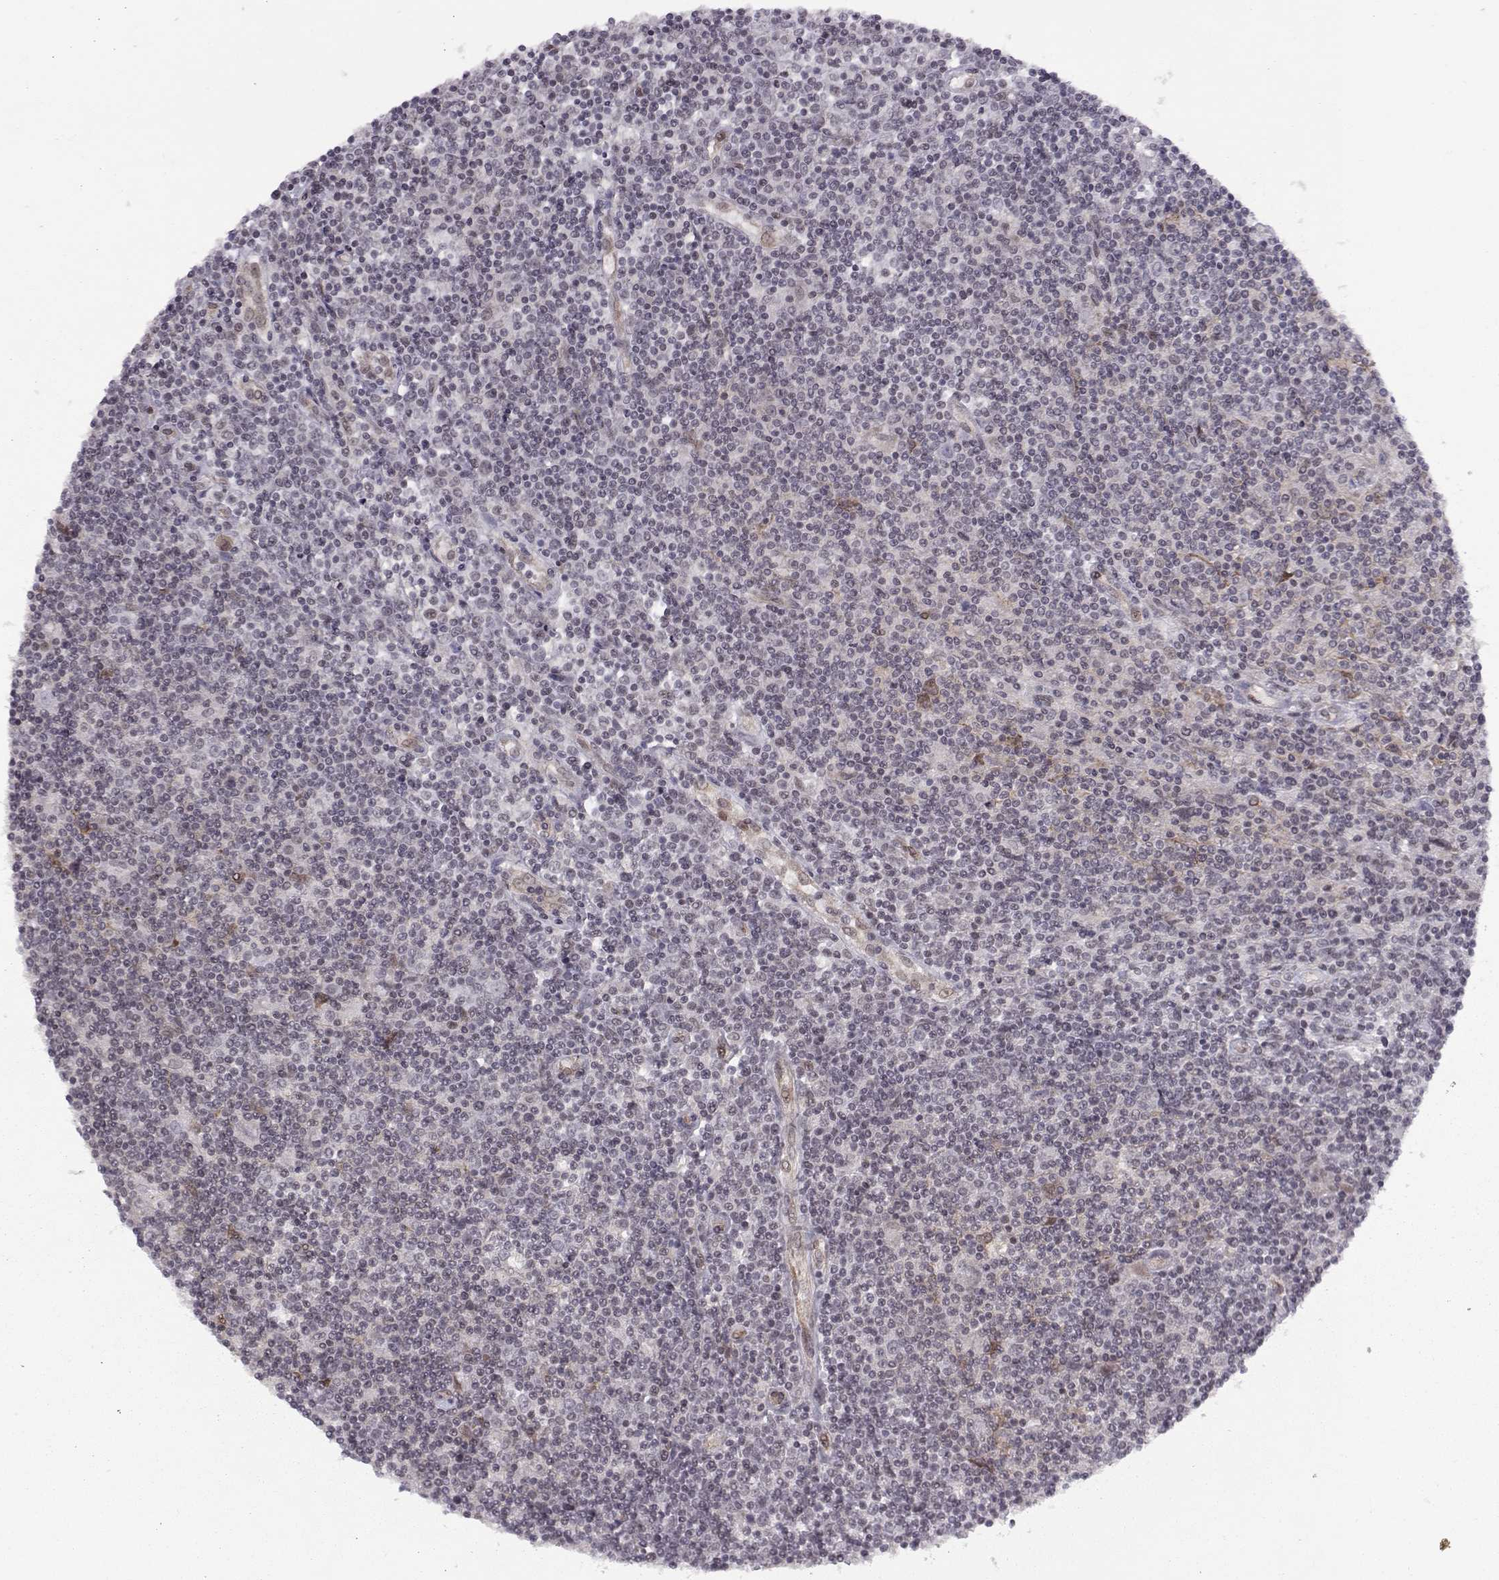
{"staining": {"intensity": "negative", "quantity": "none", "location": "none"}, "tissue": "lymphoma", "cell_type": "Tumor cells", "image_type": "cancer", "snomed": [{"axis": "morphology", "description": "Hodgkin's disease, NOS"}, {"axis": "topography", "description": "Lymph node"}], "caption": "High power microscopy histopathology image of an IHC photomicrograph of Hodgkin's disease, revealing no significant staining in tumor cells.", "gene": "KIF13B", "patient": {"sex": "male", "age": 40}}